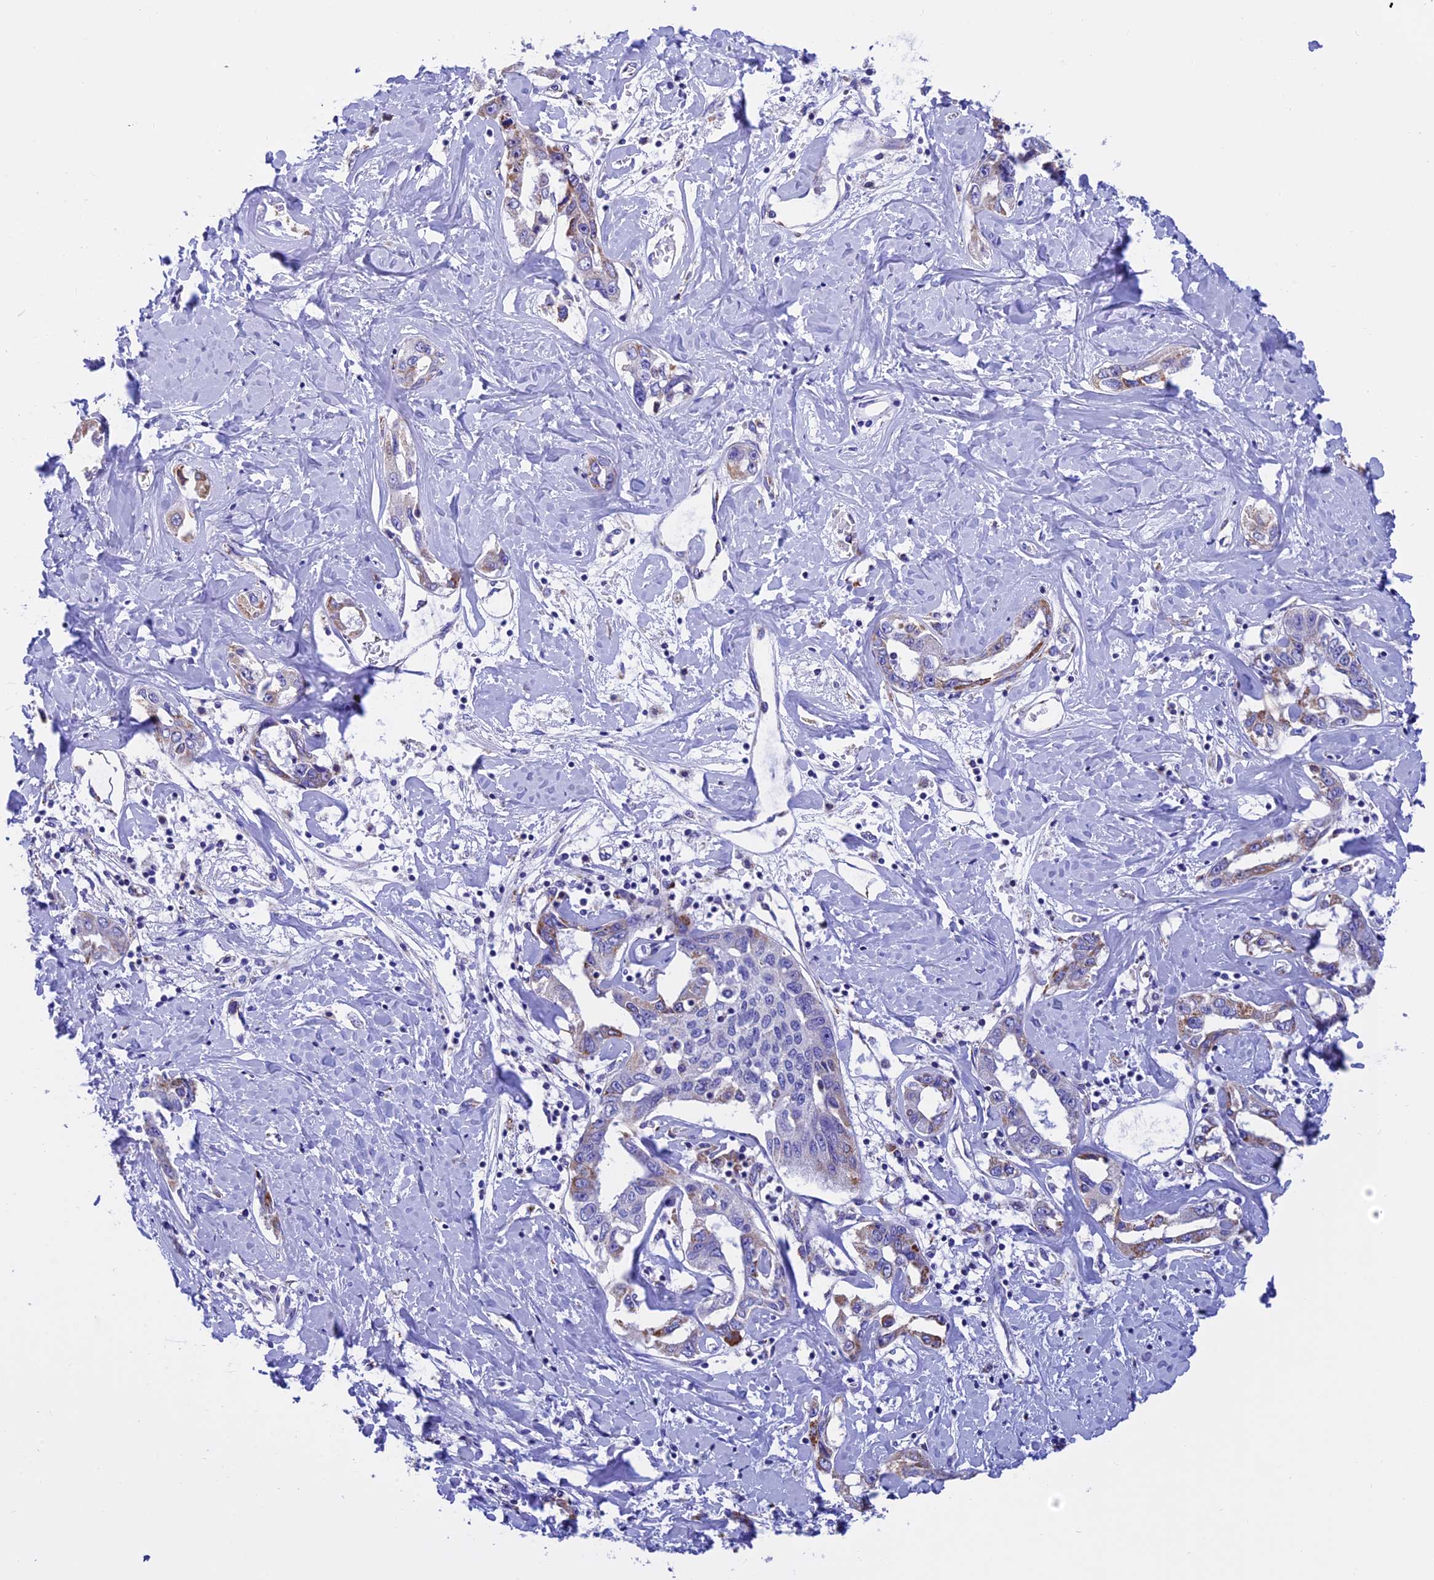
{"staining": {"intensity": "moderate", "quantity": "<25%", "location": "cytoplasmic/membranous"}, "tissue": "liver cancer", "cell_type": "Tumor cells", "image_type": "cancer", "snomed": [{"axis": "morphology", "description": "Cholangiocarcinoma"}, {"axis": "topography", "description": "Liver"}], "caption": "Liver cancer (cholangiocarcinoma) stained with a brown dye shows moderate cytoplasmic/membranous positive staining in approximately <25% of tumor cells.", "gene": "SLC8B1", "patient": {"sex": "male", "age": 59}}